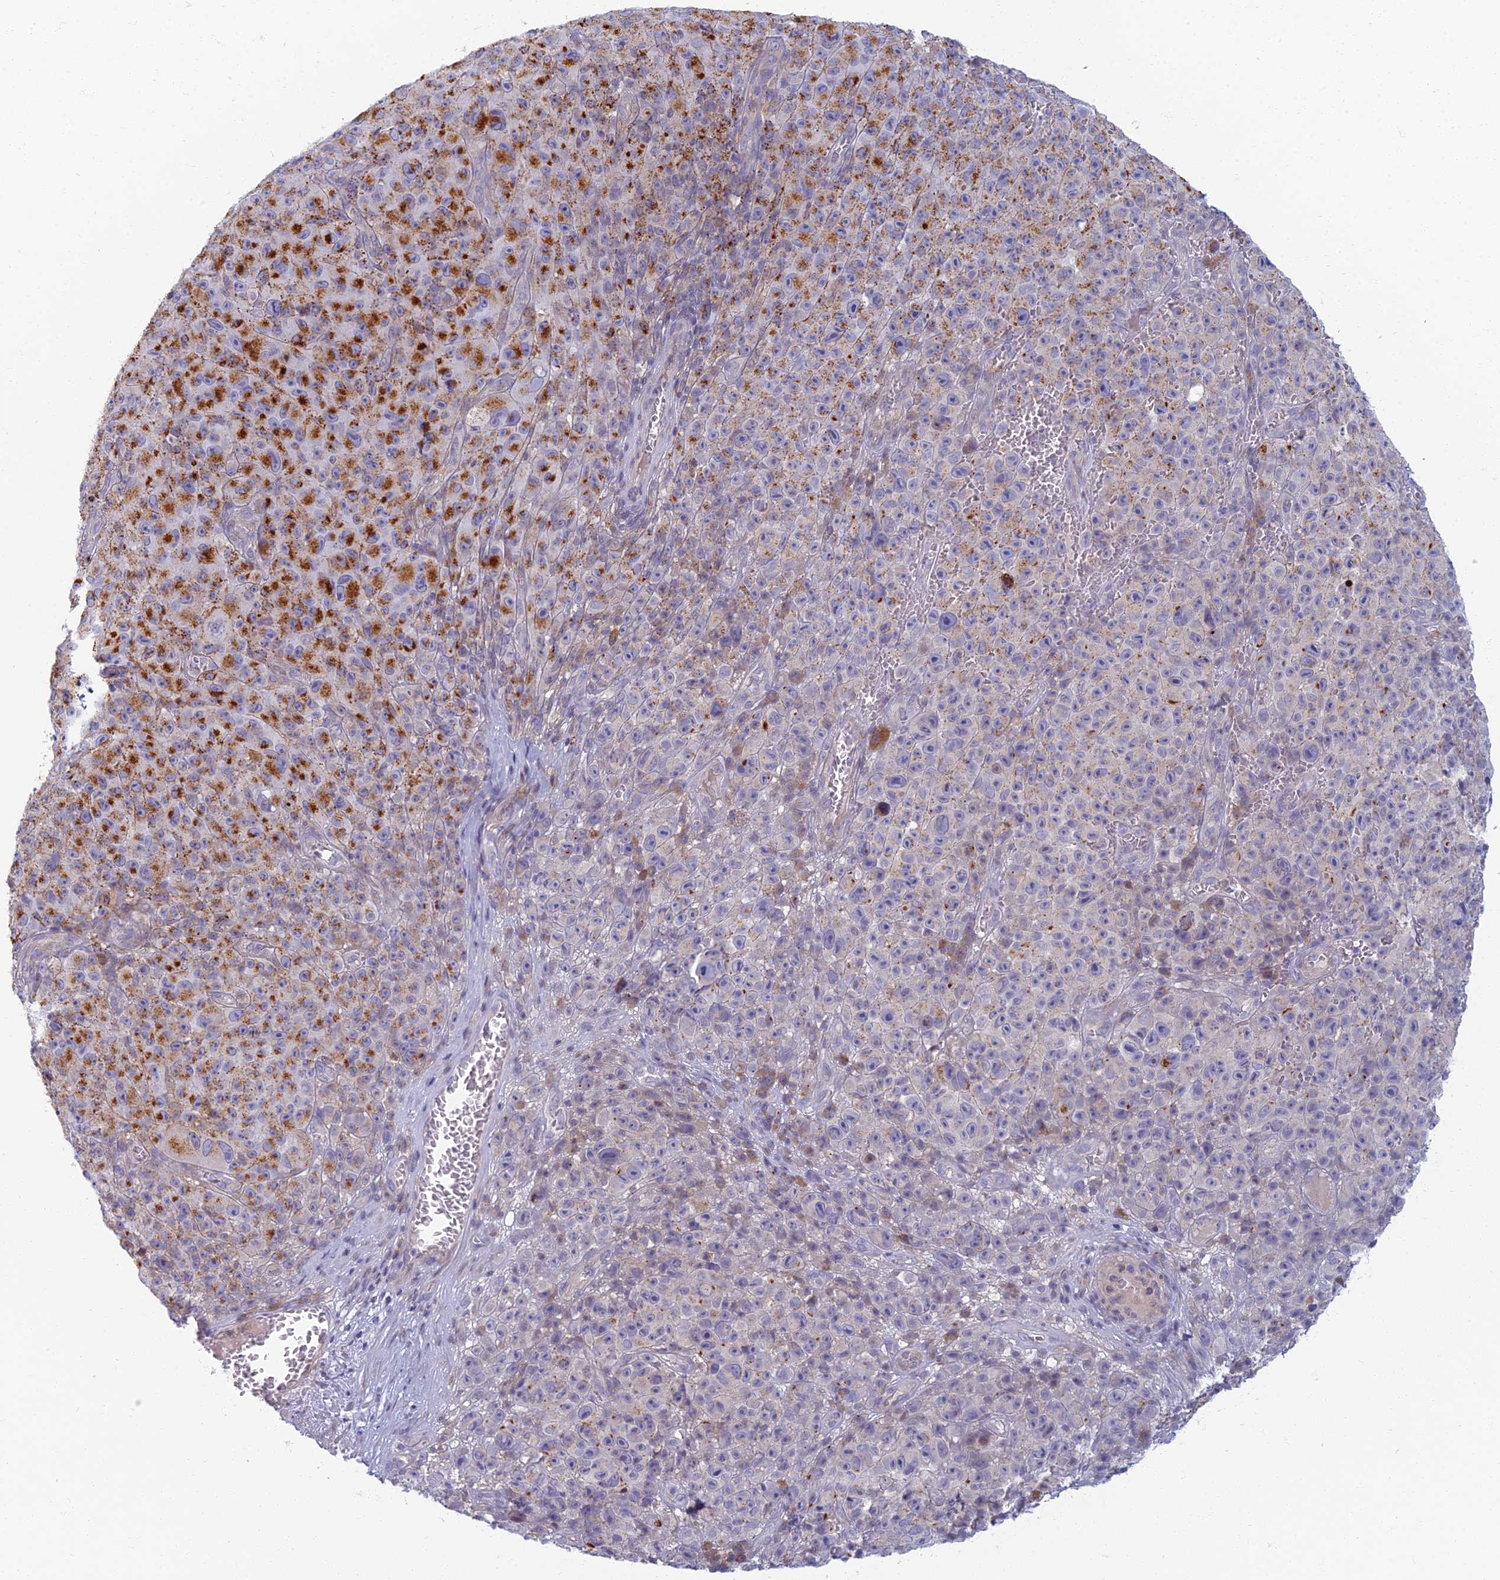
{"staining": {"intensity": "strong", "quantity": "25%-75%", "location": "cytoplasmic/membranous"}, "tissue": "melanoma", "cell_type": "Tumor cells", "image_type": "cancer", "snomed": [{"axis": "morphology", "description": "Malignant melanoma, NOS"}, {"axis": "topography", "description": "Skin"}], "caption": "The immunohistochemical stain shows strong cytoplasmic/membranous expression in tumor cells of malignant melanoma tissue.", "gene": "CHMP4B", "patient": {"sex": "female", "age": 82}}